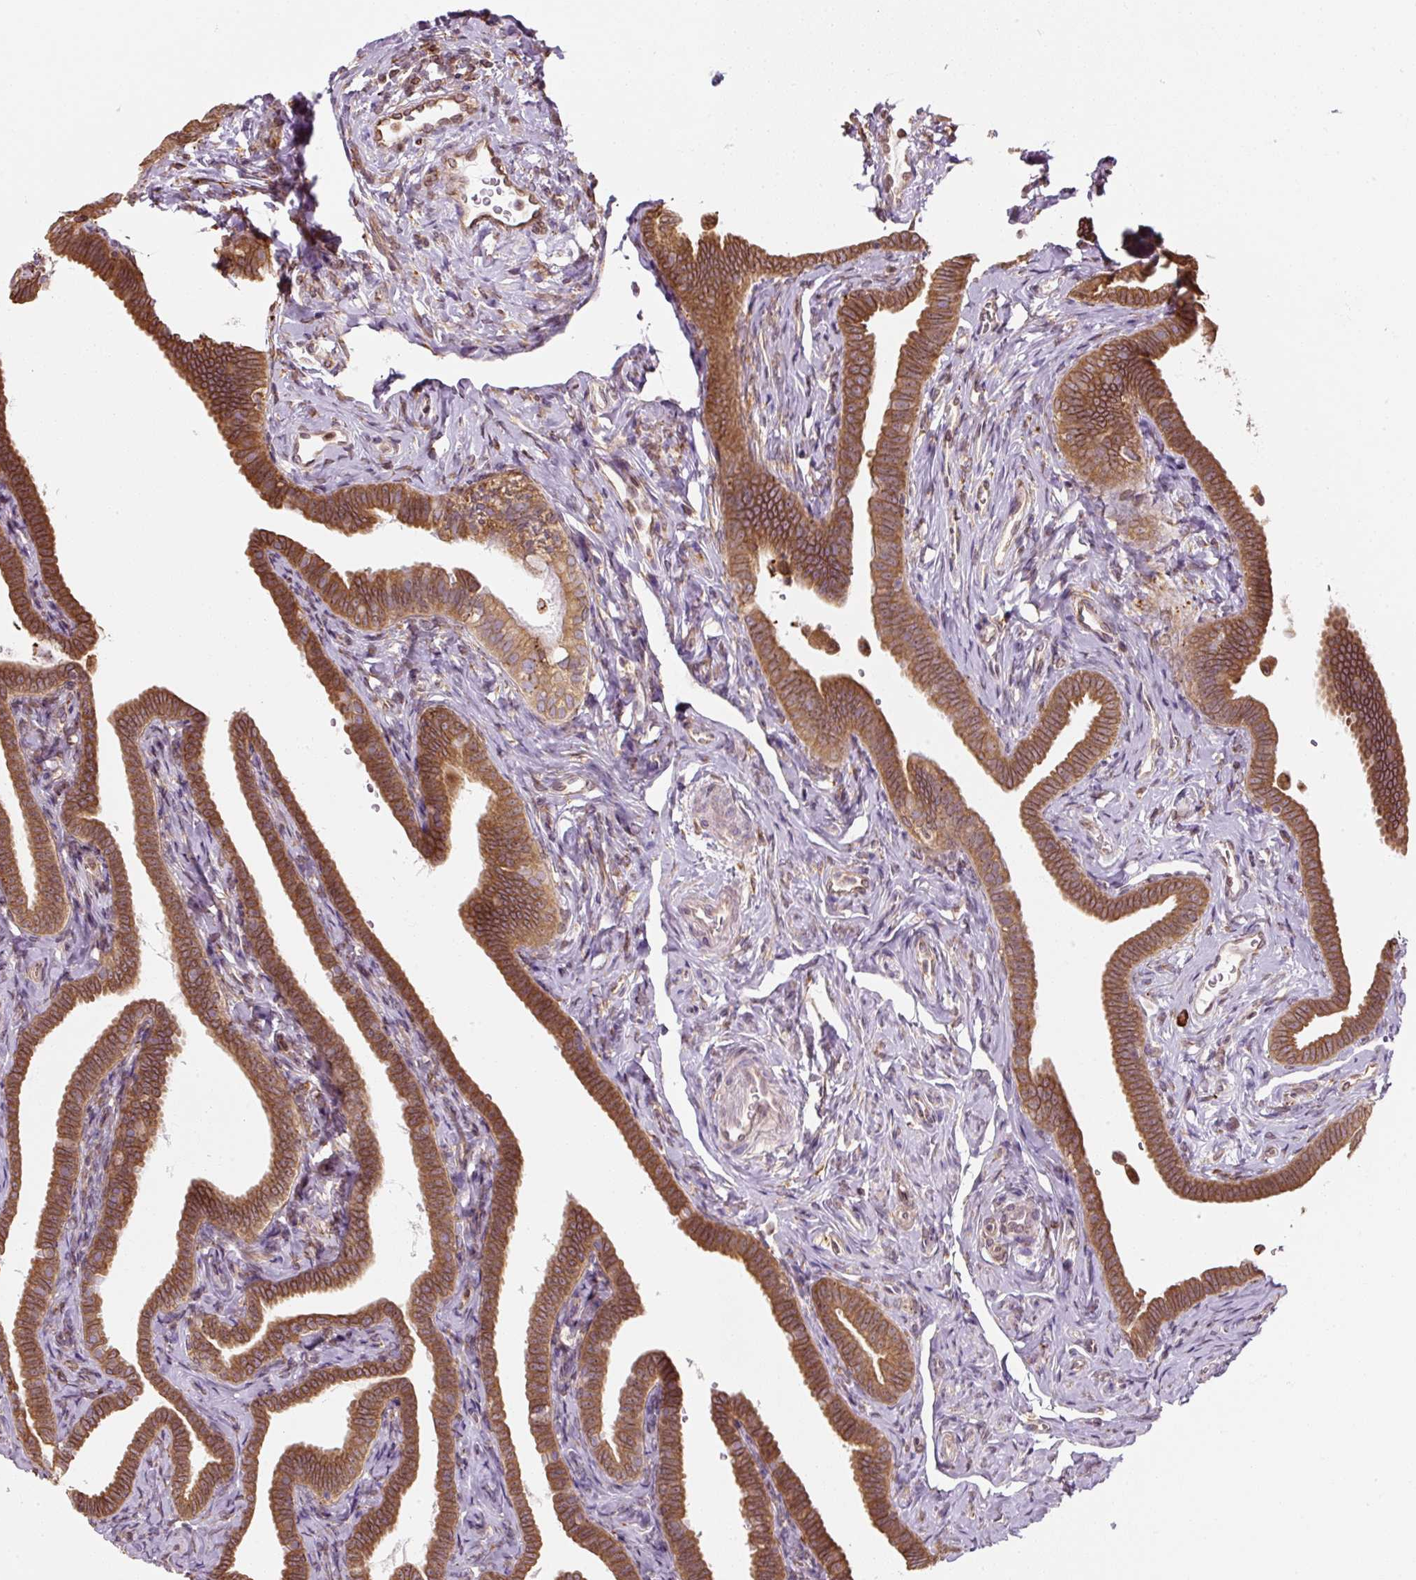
{"staining": {"intensity": "strong", "quantity": ">75%", "location": "cytoplasmic/membranous"}, "tissue": "fallopian tube", "cell_type": "Glandular cells", "image_type": "normal", "snomed": [{"axis": "morphology", "description": "Normal tissue, NOS"}, {"axis": "topography", "description": "Fallopian tube"}], "caption": "This photomicrograph demonstrates immunohistochemistry staining of normal fallopian tube, with high strong cytoplasmic/membranous staining in about >75% of glandular cells.", "gene": "PRKCSH", "patient": {"sex": "female", "age": 69}}